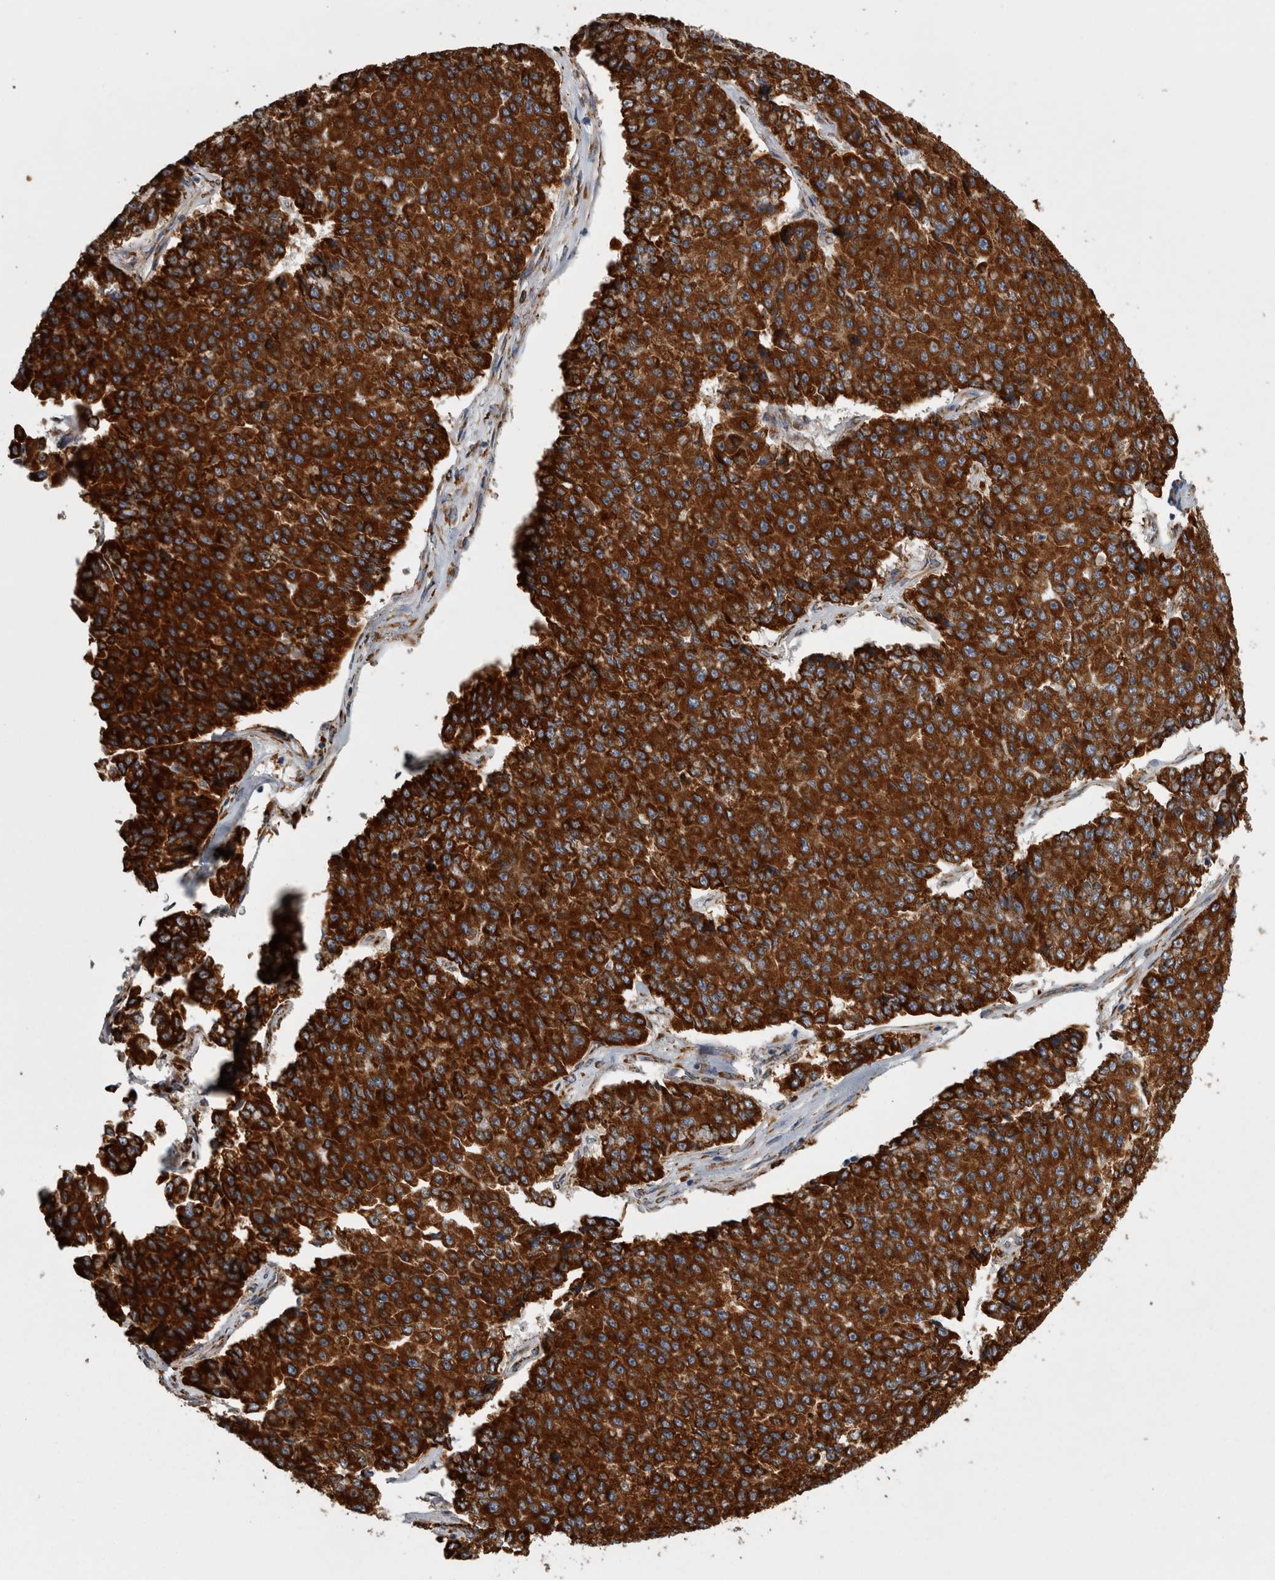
{"staining": {"intensity": "strong", "quantity": ">75%", "location": "cytoplasmic/membranous"}, "tissue": "pancreatic cancer", "cell_type": "Tumor cells", "image_type": "cancer", "snomed": [{"axis": "morphology", "description": "Adenocarcinoma, NOS"}, {"axis": "topography", "description": "Pancreas"}], "caption": "Pancreatic cancer (adenocarcinoma) was stained to show a protein in brown. There is high levels of strong cytoplasmic/membranous expression in approximately >75% of tumor cells.", "gene": "FHIP2B", "patient": {"sex": "male", "age": 50}}